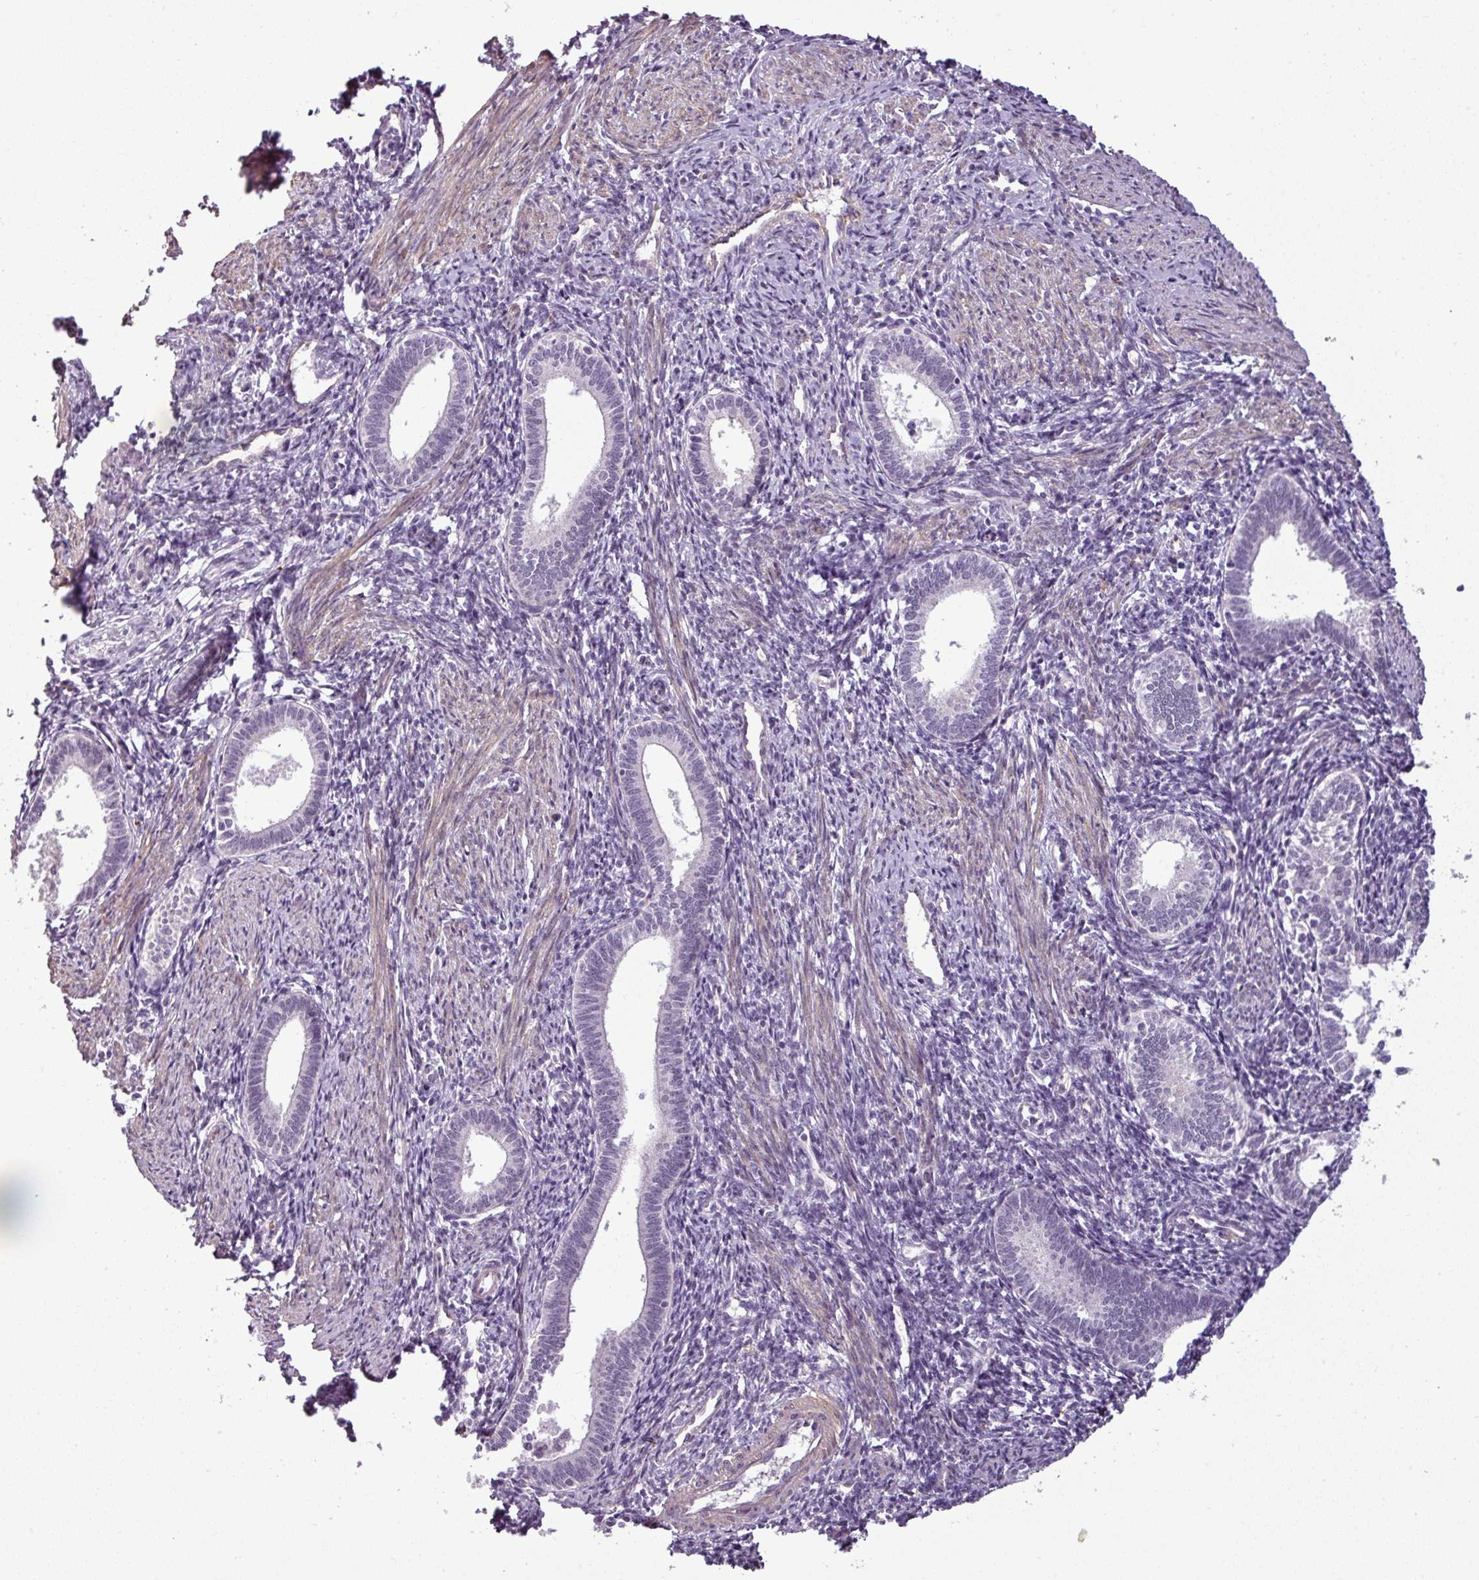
{"staining": {"intensity": "negative", "quantity": "none", "location": "none"}, "tissue": "endometrium", "cell_type": "Cells in endometrial stroma", "image_type": "normal", "snomed": [{"axis": "morphology", "description": "Normal tissue, NOS"}, {"axis": "topography", "description": "Endometrium"}], "caption": "A high-resolution micrograph shows immunohistochemistry staining of unremarkable endometrium, which demonstrates no significant positivity in cells in endometrial stroma.", "gene": "APOC1", "patient": {"sex": "female", "age": 41}}